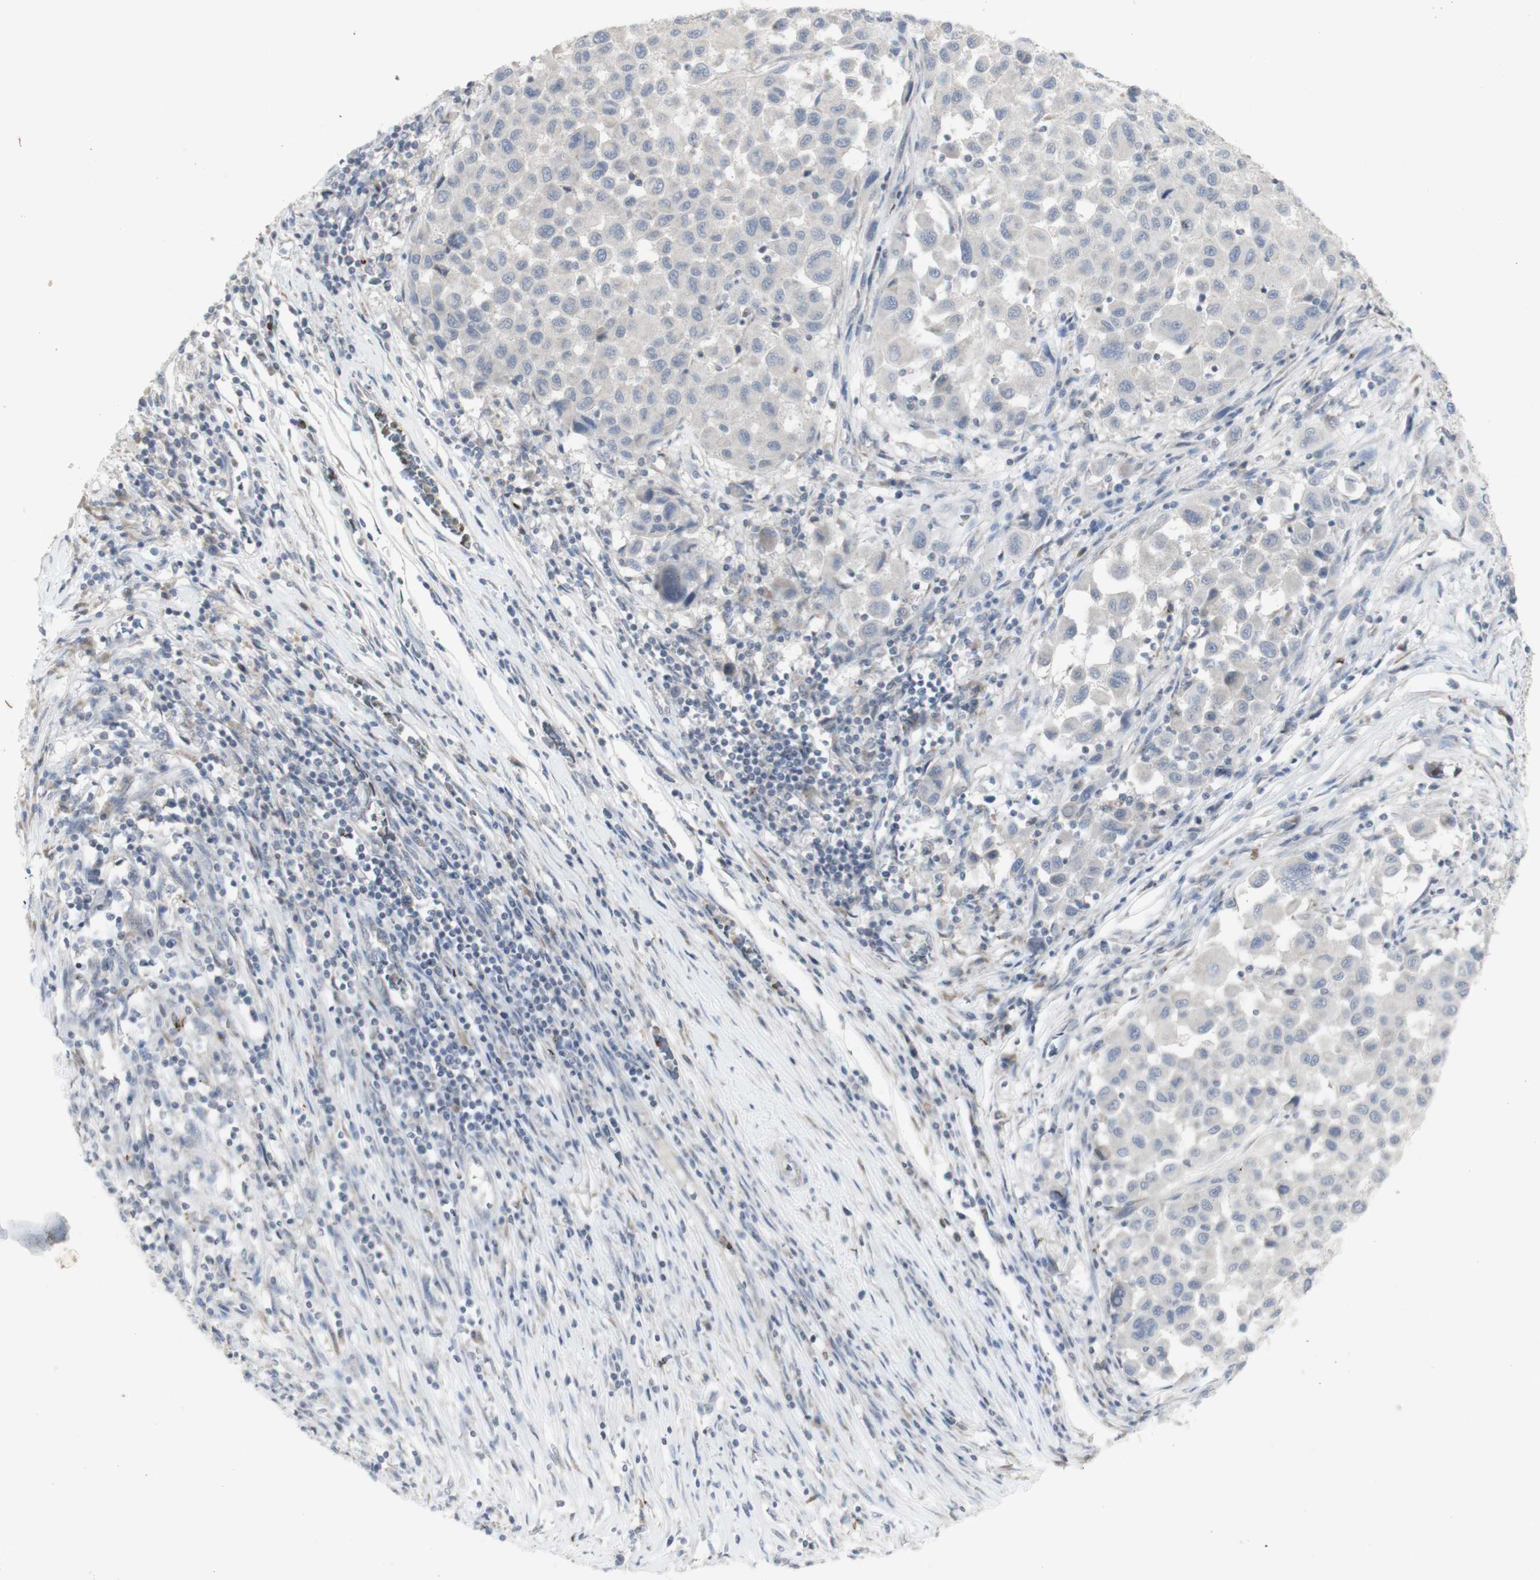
{"staining": {"intensity": "negative", "quantity": "none", "location": "none"}, "tissue": "melanoma", "cell_type": "Tumor cells", "image_type": "cancer", "snomed": [{"axis": "morphology", "description": "Malignant melanoma, Metastatic site"}, {"axis": "topography", "description": "Lymph node"}], "caption": "An immunohistochemistry (IHC) micrograph of malignant melanoma (metastatic site) is shown. There is no staining in tumor cells of malignant melanoma (metastatic site). (Brightfield microscopy of DAB (3,3'-diaminobenzidine) IHC at high magnification).", "gene": "INS", "patient": {"sex": "male", "age": 61}}